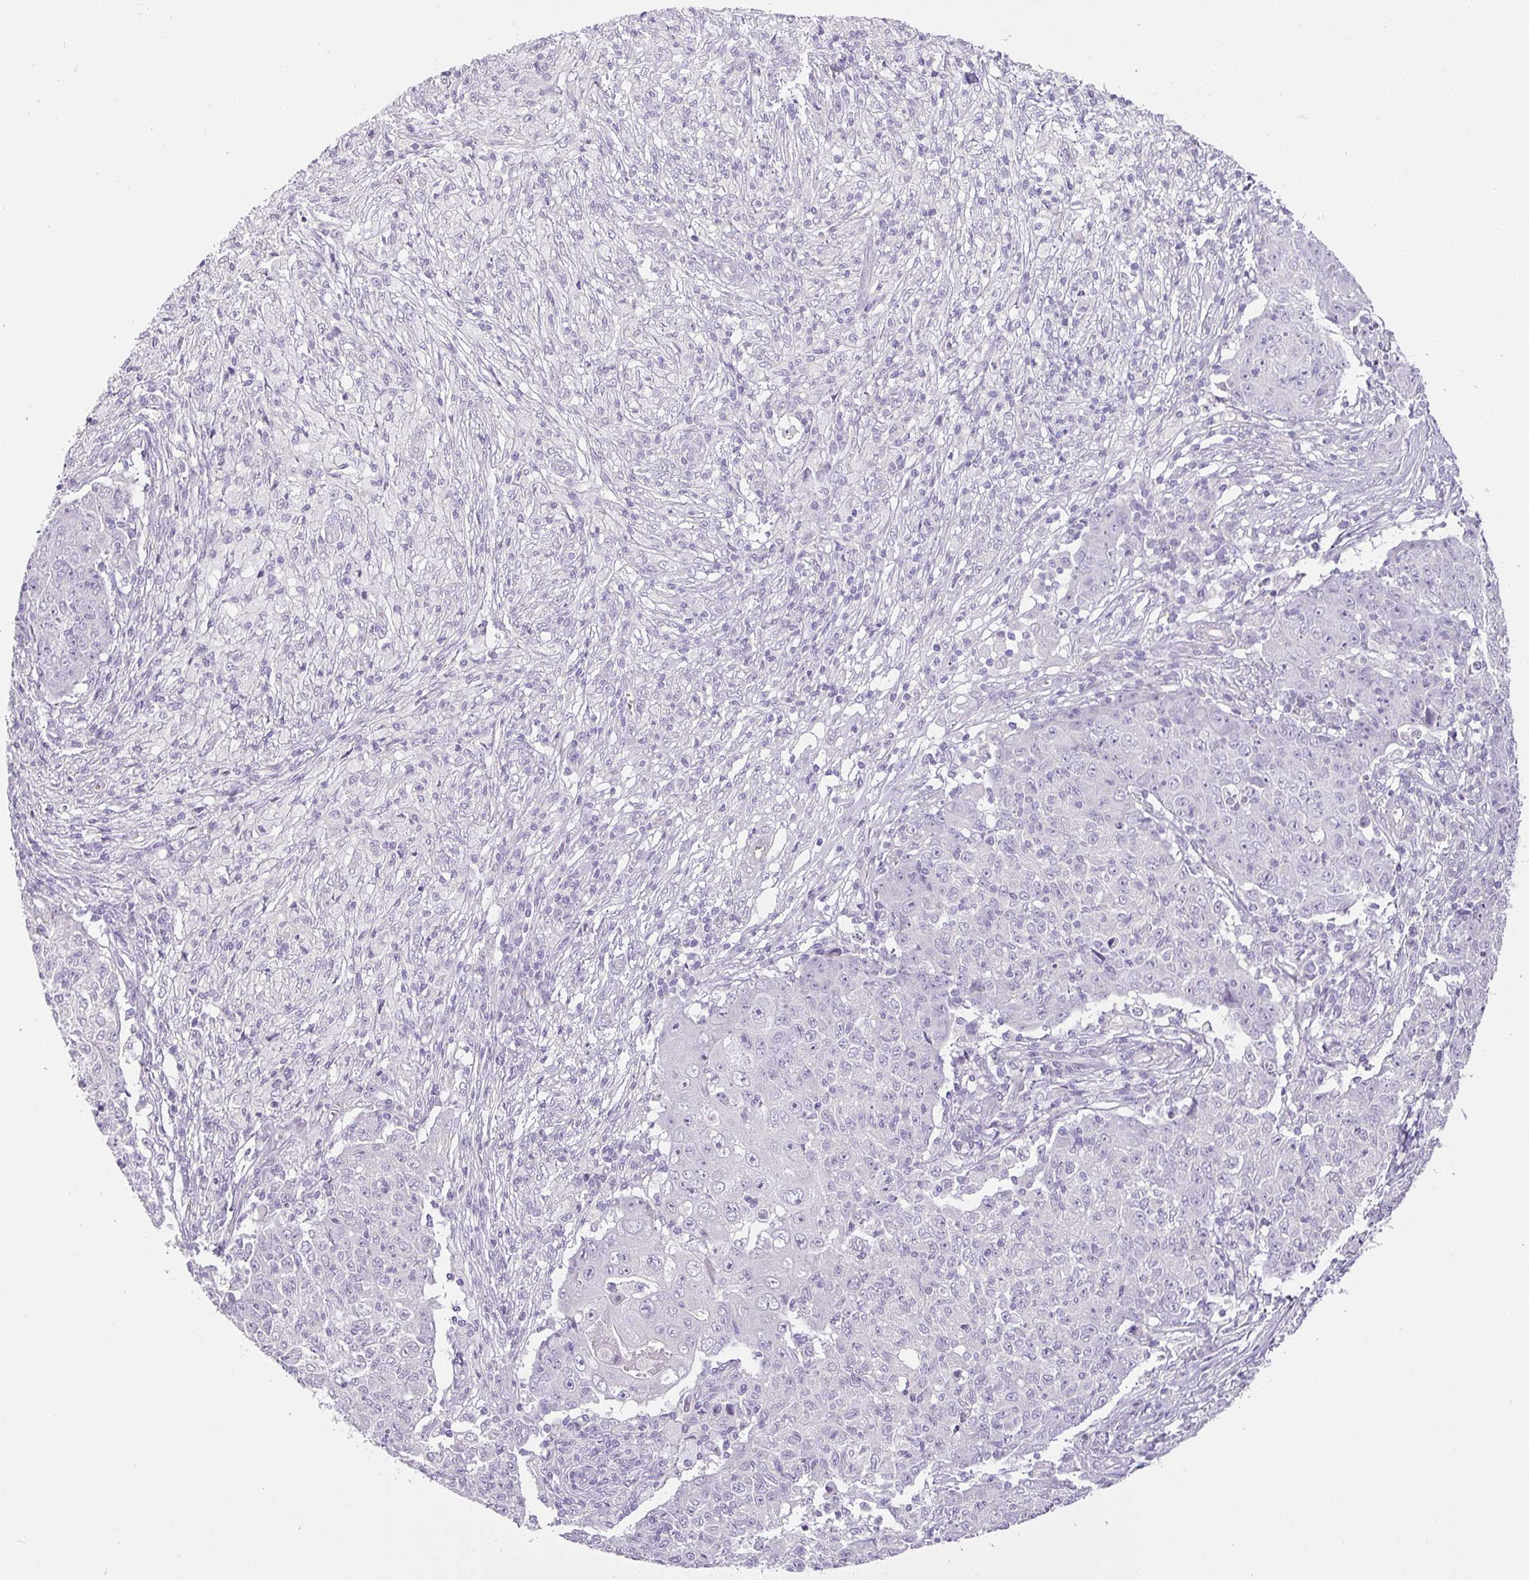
{"staining": {"intensity": "negative", "quantity": "none", "location": "none"}, "tissue": "ovarian cancer", "cell_type": "Tumor cells", "image_type": "cancer", "snomed": [{"axis": "morphology", "description": "Carcinoma, endometroid"}, {"axis": "topography", "description": "Ovary"}], "caption": "A histopathology image of ovarian cancer (endometroid carcinoma) stained for a protein displays no brown staining in tumor cells.", "gene": "RAX2", "patient": {"sex": "female", "age": 42}}